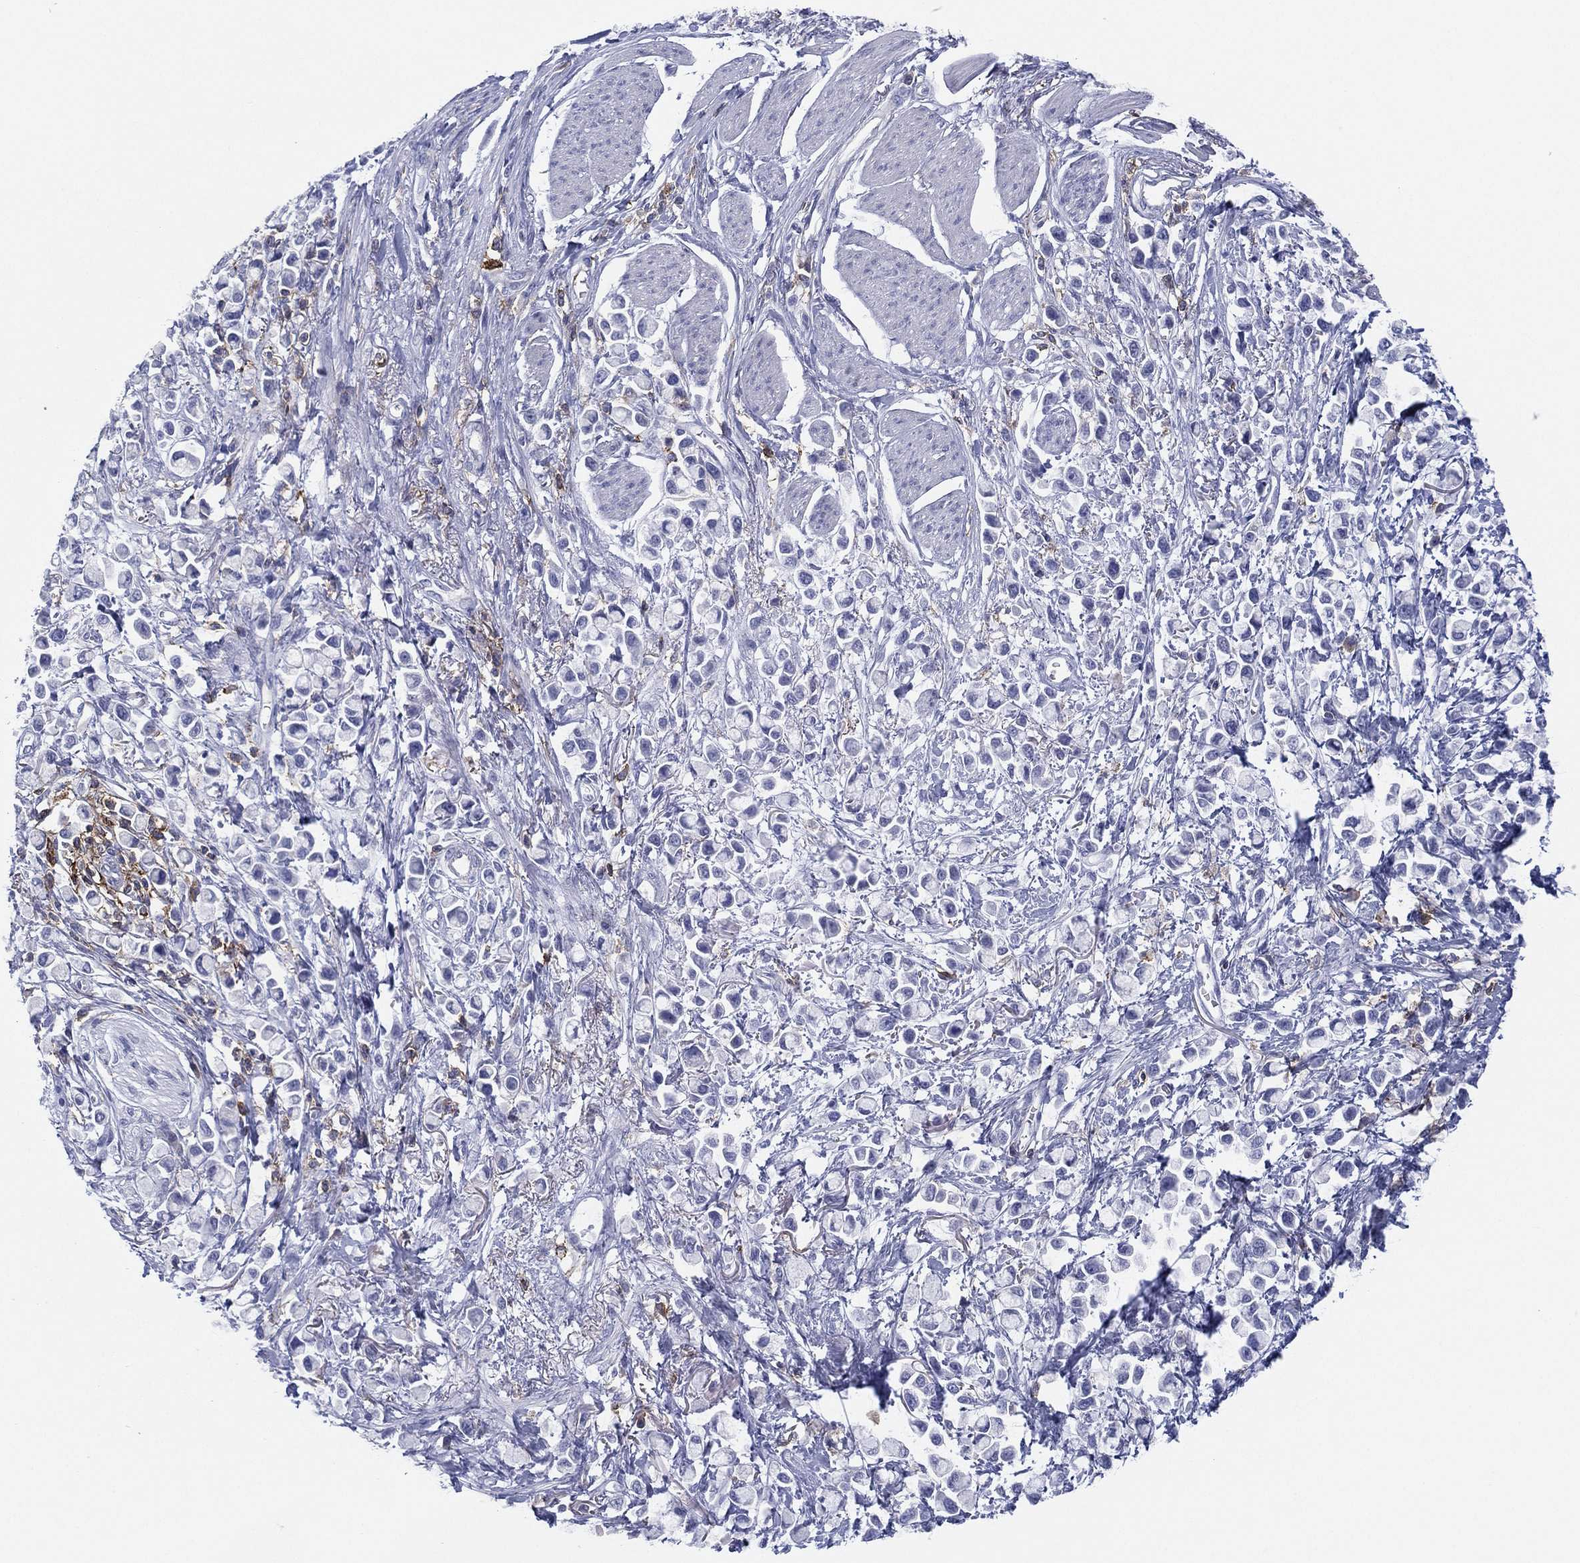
{"staining": {"intensity": "negative", "quantity": "none", "location": "none"}, "tissue": "stomach cancer", "cell_type": "Tumor cells", "image_type": "cancer", "snomed": [{"axis": "morphology", "description": "Adenocarcinoma, NOS"}, {"axis": "topography", "description": "Stomach"}], "caption": "This is a photomicrograph of IHC staining of stomach cancer (adenocarcinoma), which shows no positivity in tumor cells.", "gene": "SELPLG", "patient": {"sex": "female", "age": 81}}